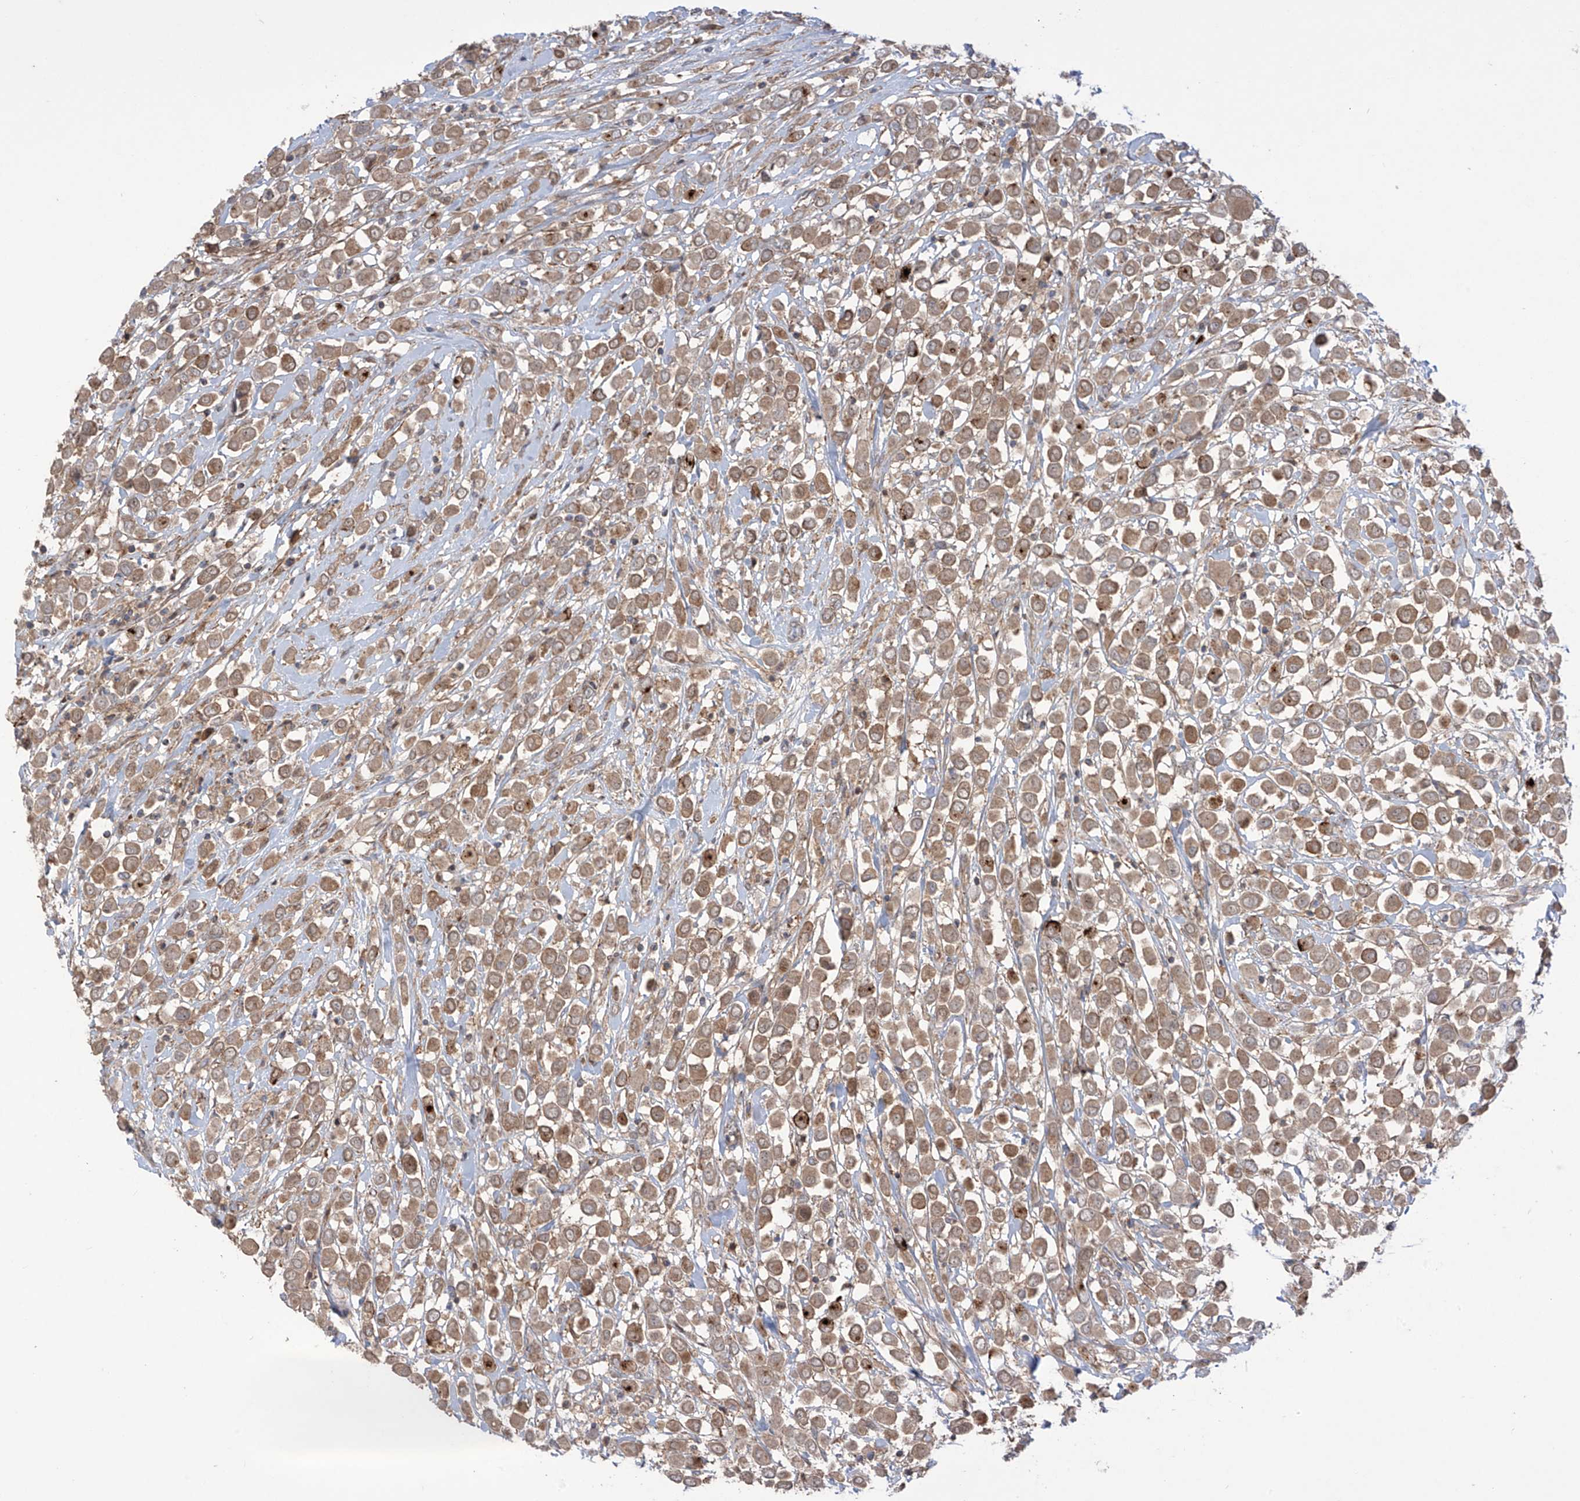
{"staining": {"intensity": "weak", "quantity": ">75%", "location": "cytoplasmic/membranous"}, "tissue": "breast cancer", "cell_type": "Tumor cells", "image_type": "cancer", "snomed": [{"axis": "morphology", "description": "Duct carcinoma"}, {"axis": "topography", "description": "Breast"}], "caption": "Breast cancer stained for a protein (brown) shows weak cytoplasmic/membranous positive expression in about >75% of tumor cells.", "gene": "TRMU", "patient": {"sex": "female", "age": 61}}